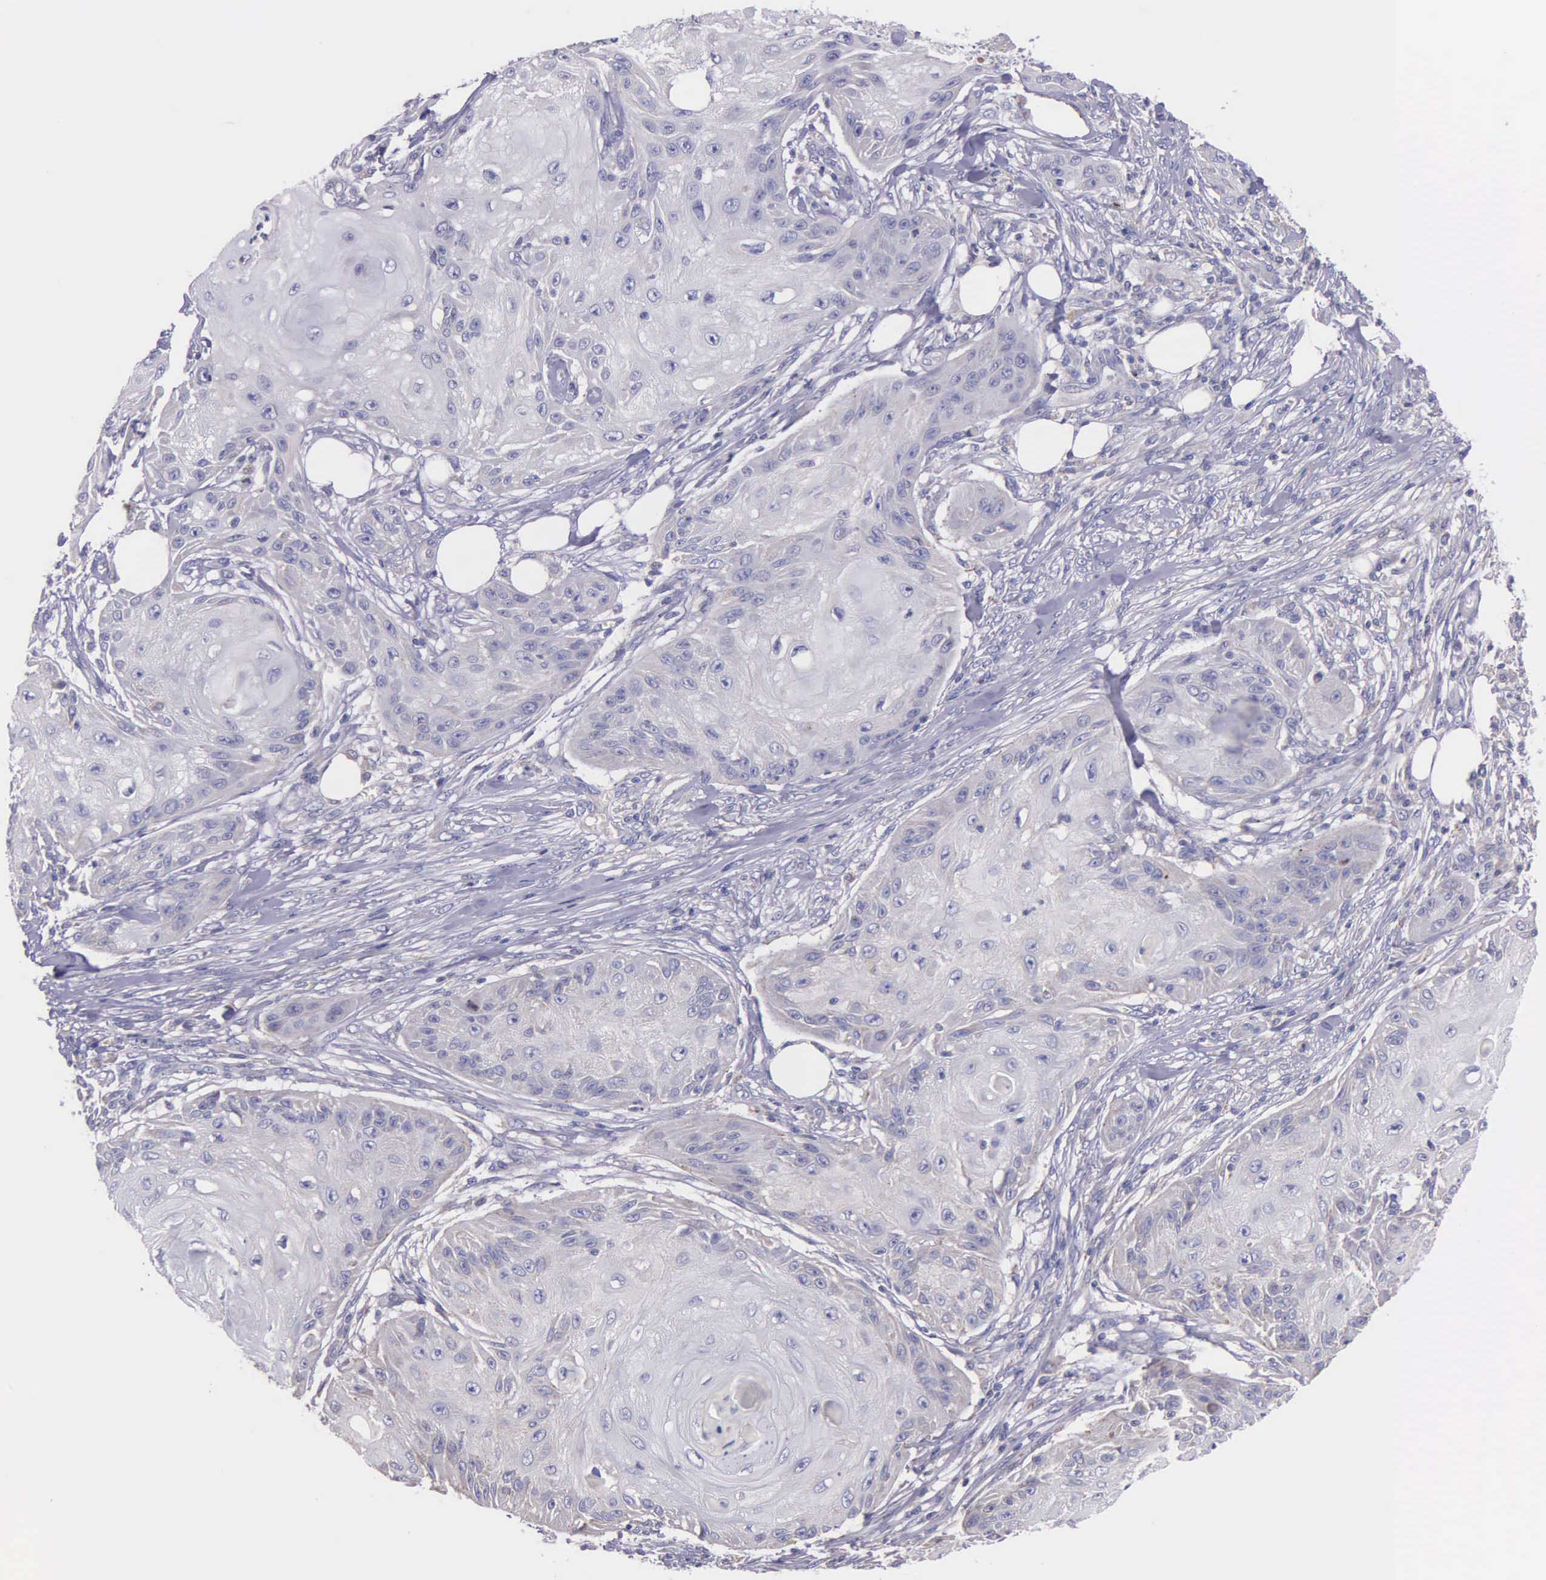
{"staining": {"intensity": "negative", "quantity": "none", "location": "none"}, "tissue": "skin cancer", "cell_type": "Tumor cells", "image_type": "cancer", "snomed": [{"axis": "morphology", "description": "Squamous cell carcinoma, NOS"}, {"axis": "topography", "description": "Skin"}], "caption": "Immunohistochemistry (IHC) image of neoplastic tissue: skin cancer (squamous cell carcinoma) stained with DAB (3,3'-diaminobenzidine) displays no significant protein staining in tumor cells. (Immunohistochemistry, brightfield microscopy, high magnification).", "gene": "MIA2", "patient": {"sex": "female", "age": 88}}